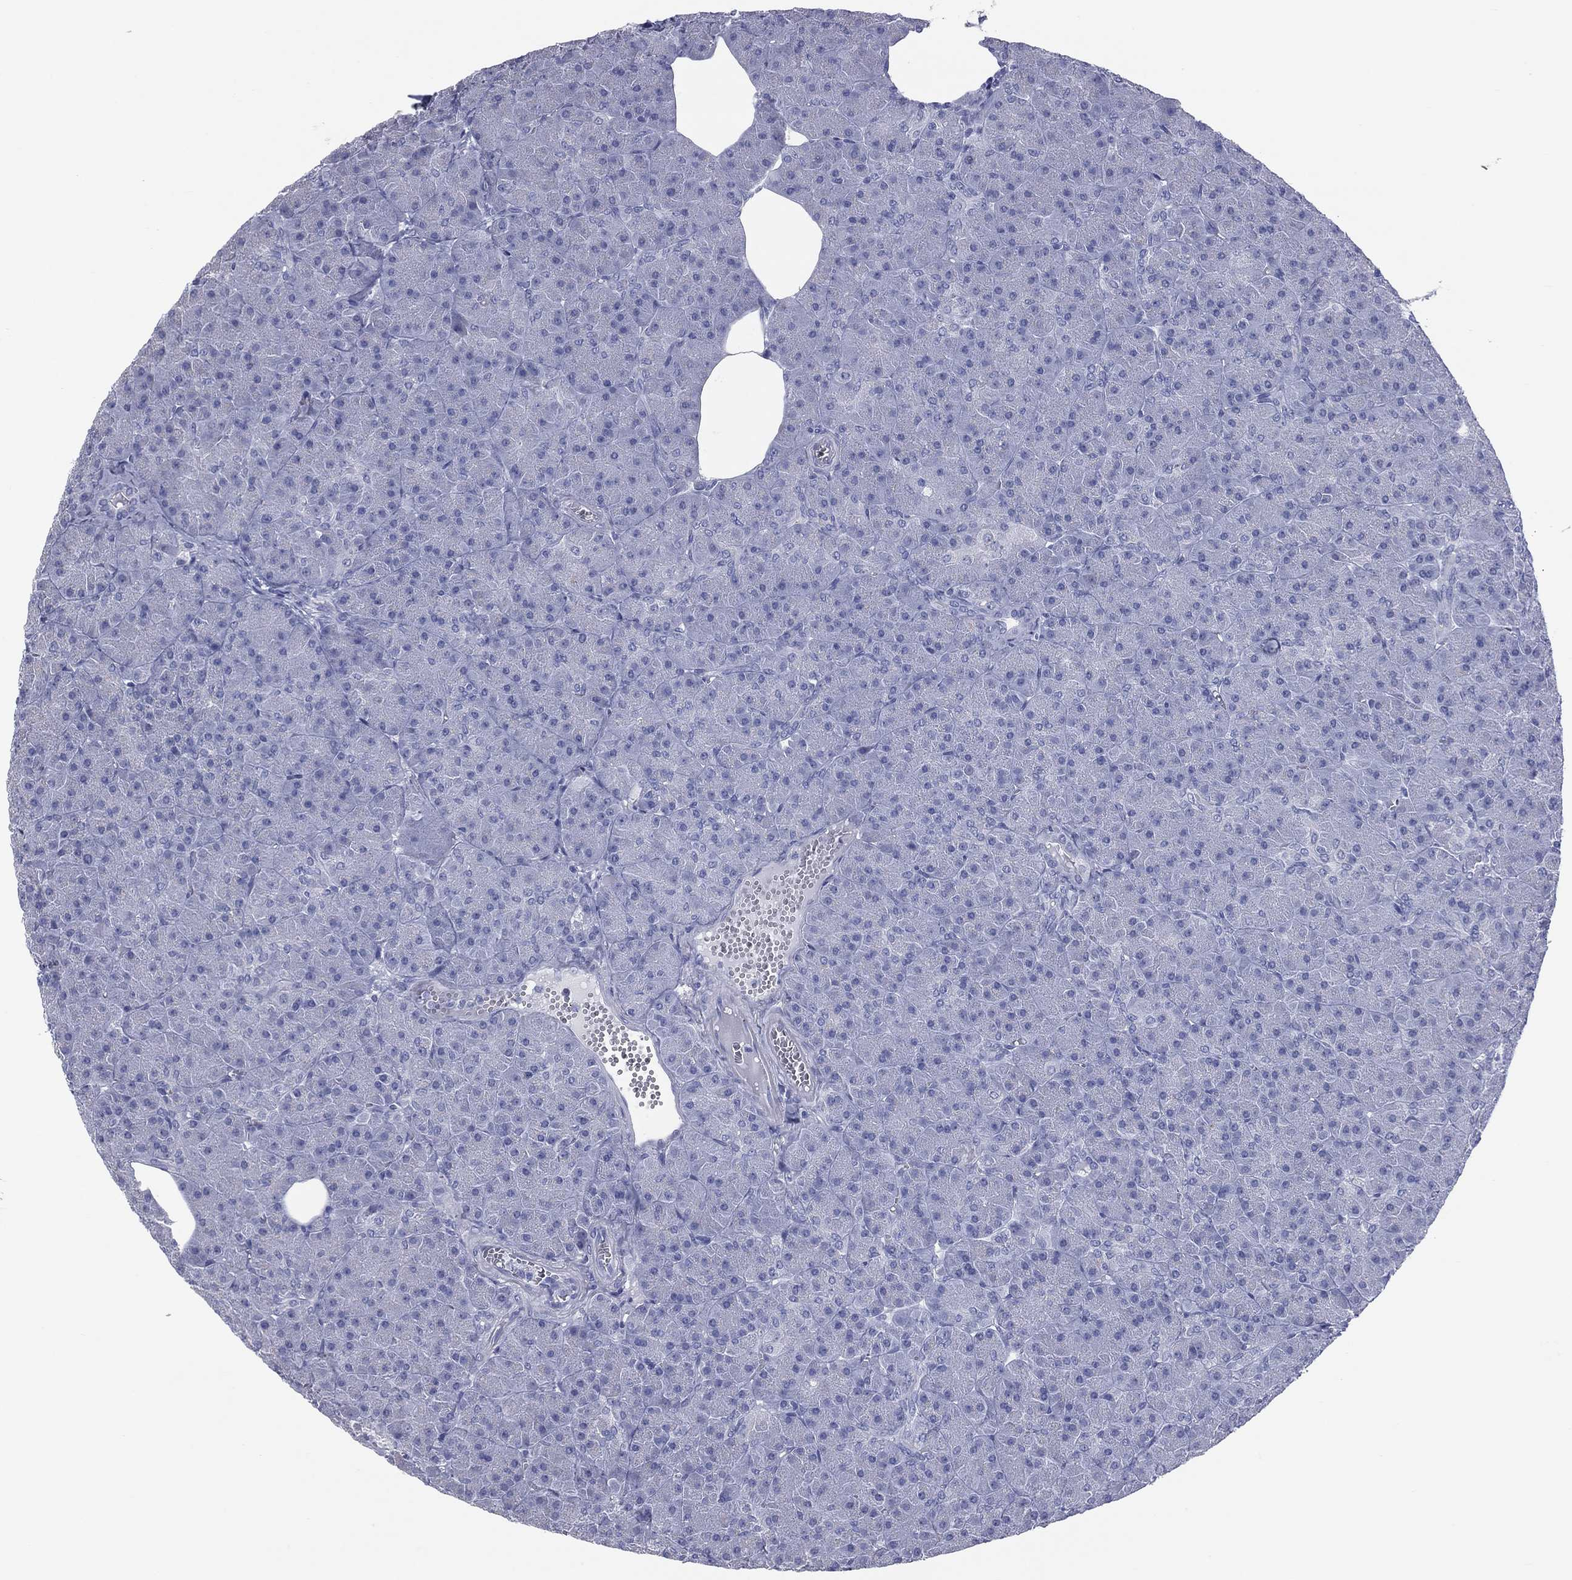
{"staining": {"intensity": "negative", "quantity": "none", "location": "none"}, "tissue": "pancreas", "cell_type": "Exocrine glandular cells", "image_type": "normal", "snomed": [{"axis": "morphology", "description": "Normal tissue, NOS"}, {"axis": "topography", "description": "Pancreas"}], "caption": "Protein analysis of normal pancreas shows no significant expression in exocrine glandular cells.", "gene": "MLN", "patient": {"sex": "male", "age": 61}}